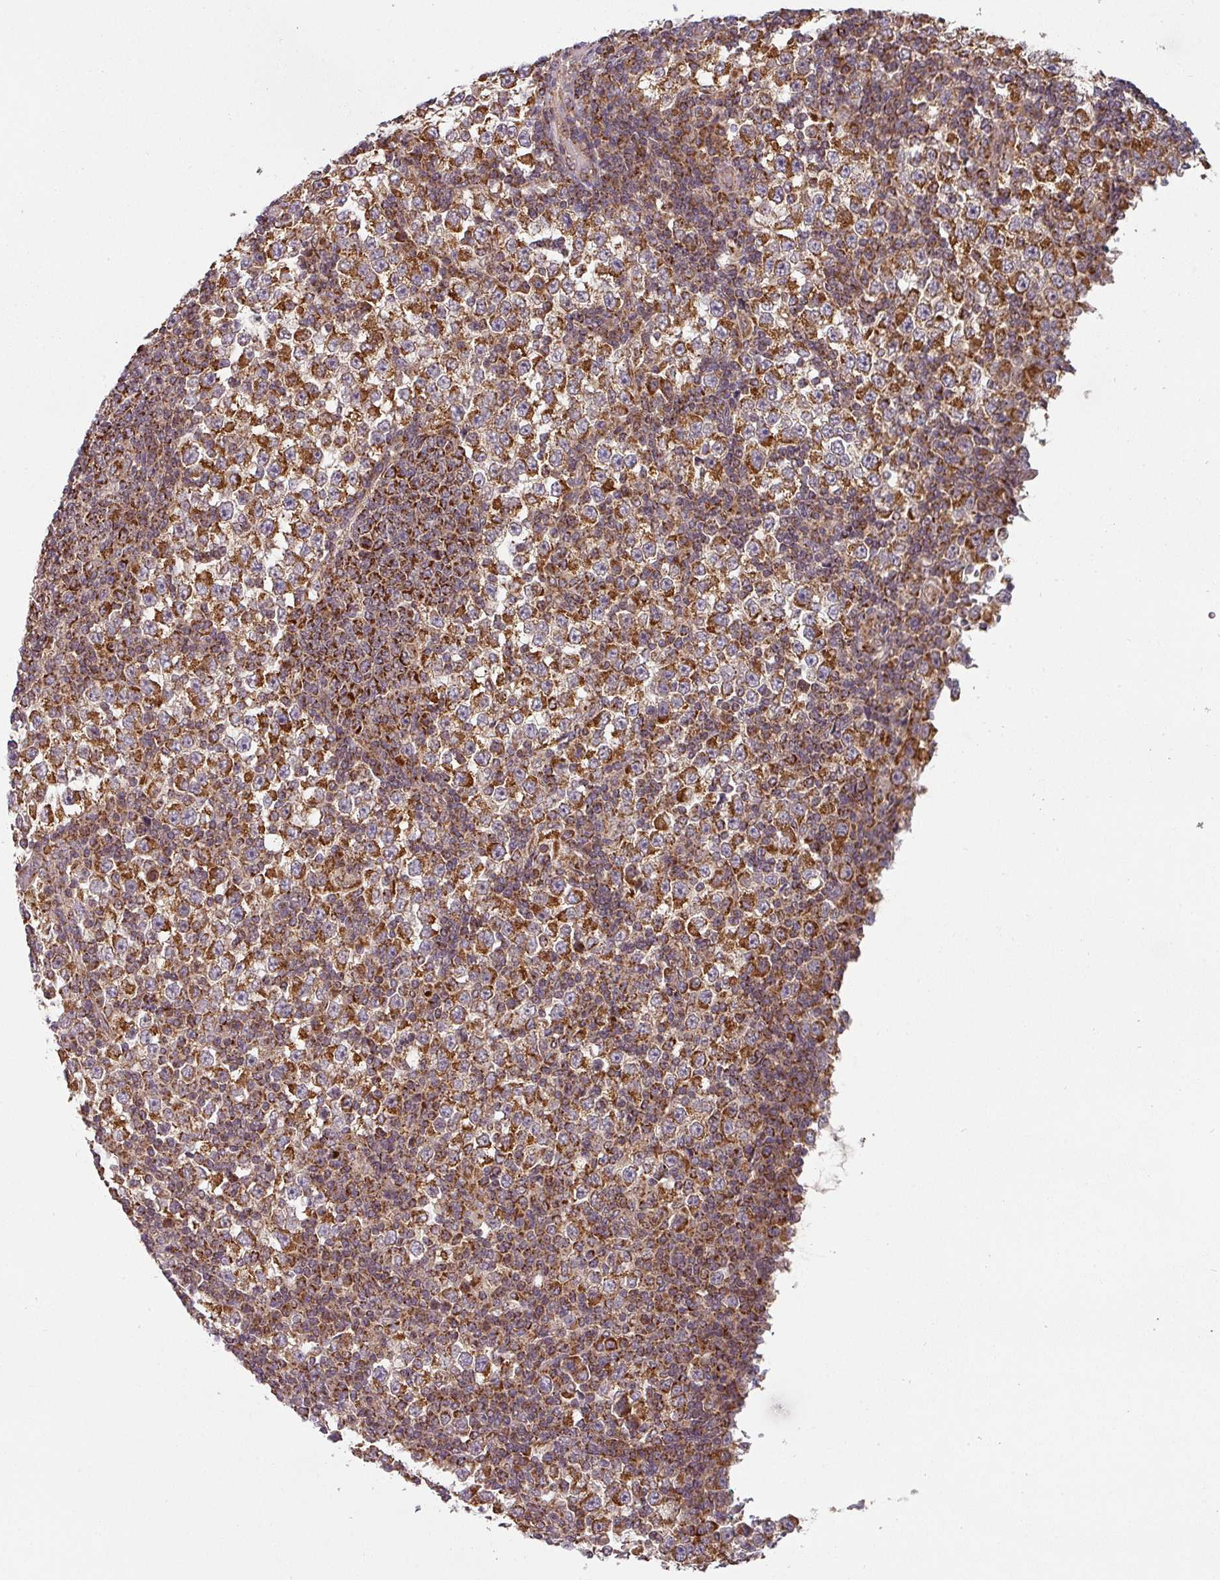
{"staining": {"intensity": "strong", "quantity": ">75%", "location": "cytoplasmic/membranous"}, "tissue": "testis cancer", "cell_type": "Tumor cells", "image_type": "cancer", "snomed": [{"axis": "morphology", "description": "Seminoma, NOS"}, {"axis": "topography", "description": "Testis"}], "caption": "Testis cancer stained for a protein shows strong cytoplasmic/membranous positivity in tumor cells.", "gene": "MRPS16", "patient": {"sex": "male", "age": 65}}